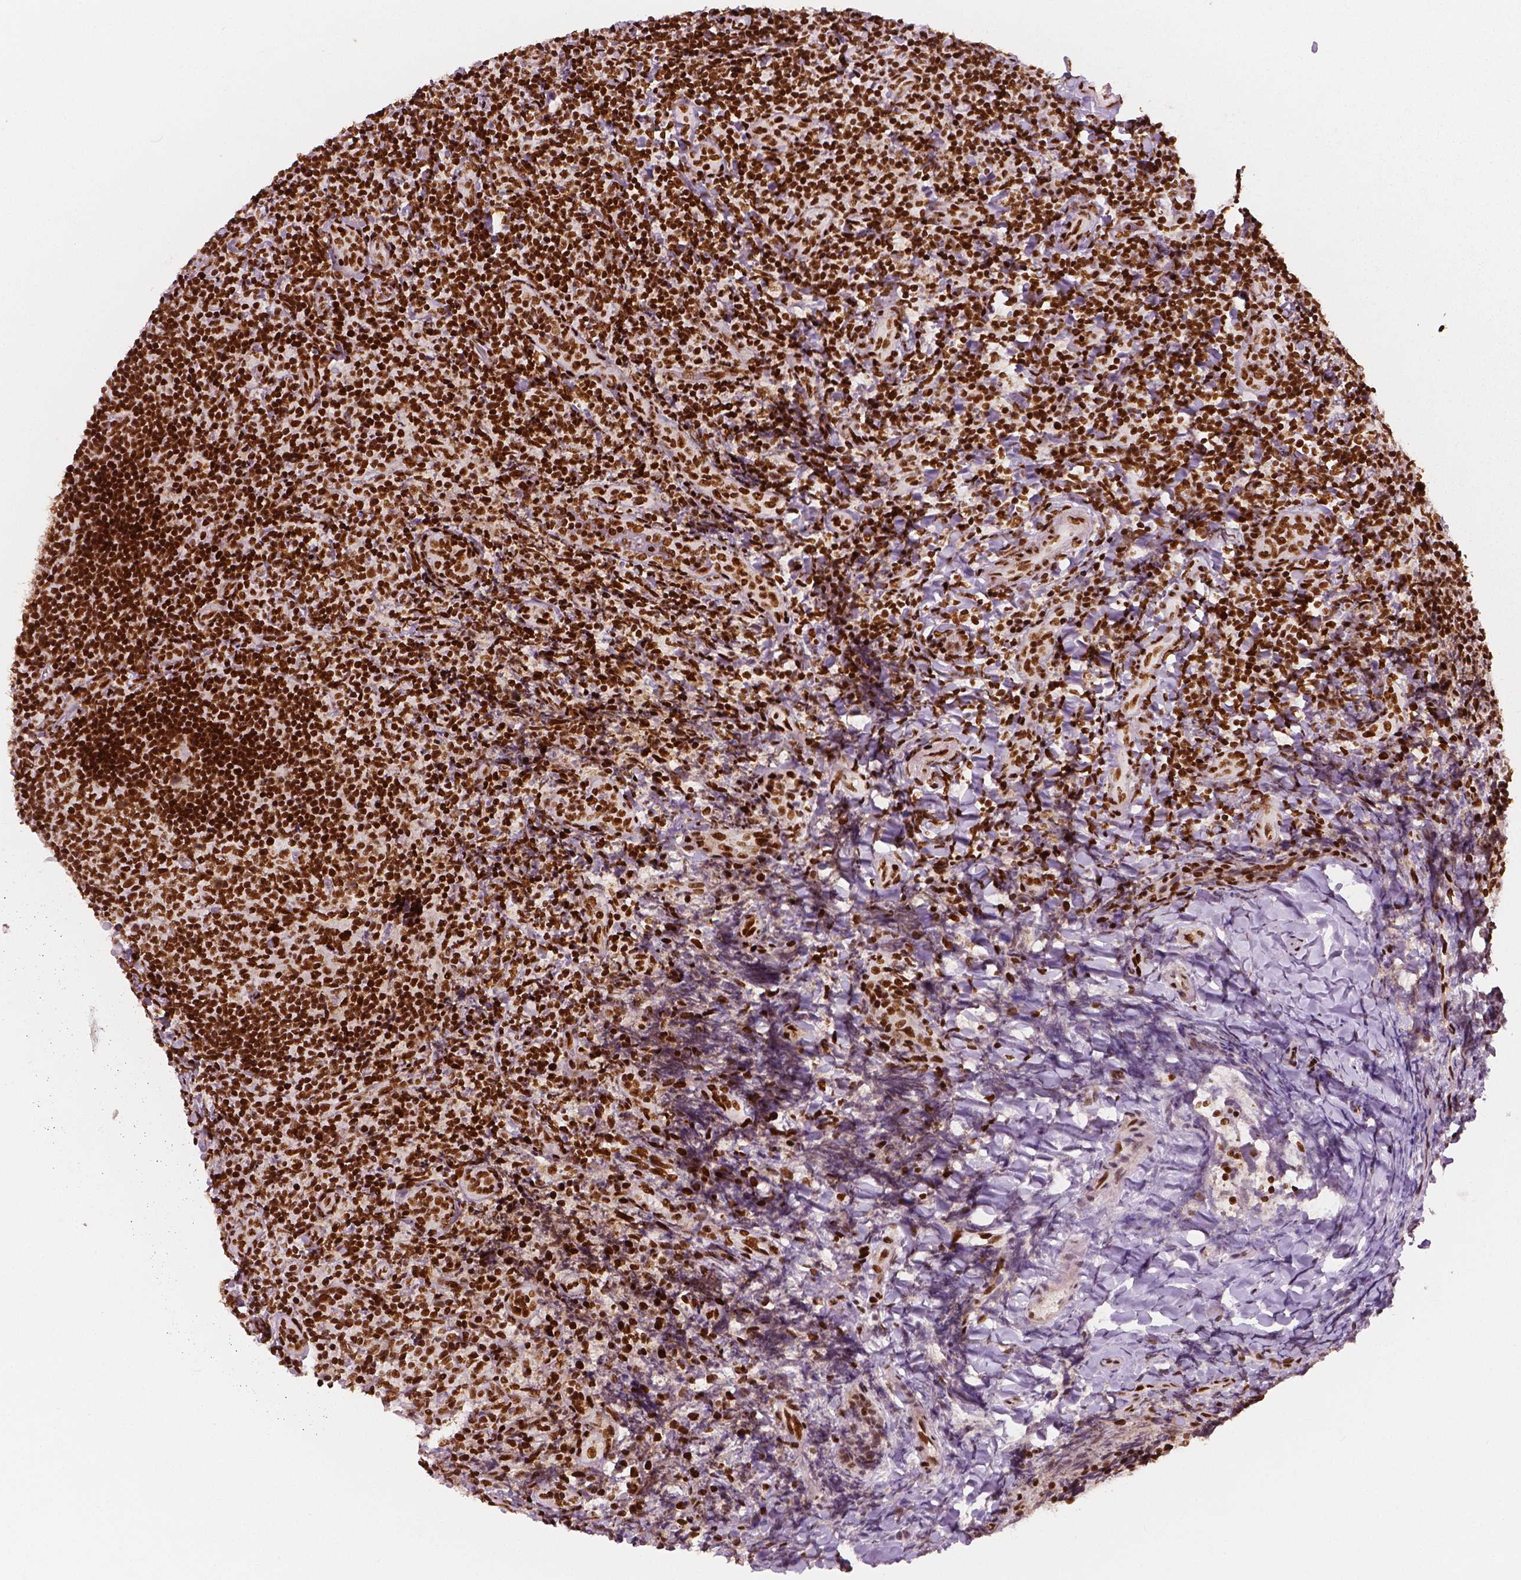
{"staining": {"intensity": "strong", "quantity": ">75%", "location": "nuclear"}, "tissue": "tonsil", "cell_type": "Germinal center cells", "image_type": "normal", "snomed": [{"axis": "morphology", "description": "Normal tissue, NOS"}, {"axis": "topography", "description": "Tonsil"}], "caption": "A high amount of strong nuclear expression is appreciated in approximately >75% of germinal center cells in unremarkable tonsil.", "gene": "BRD4", "patient": {"sex": "female", "age": 10}}